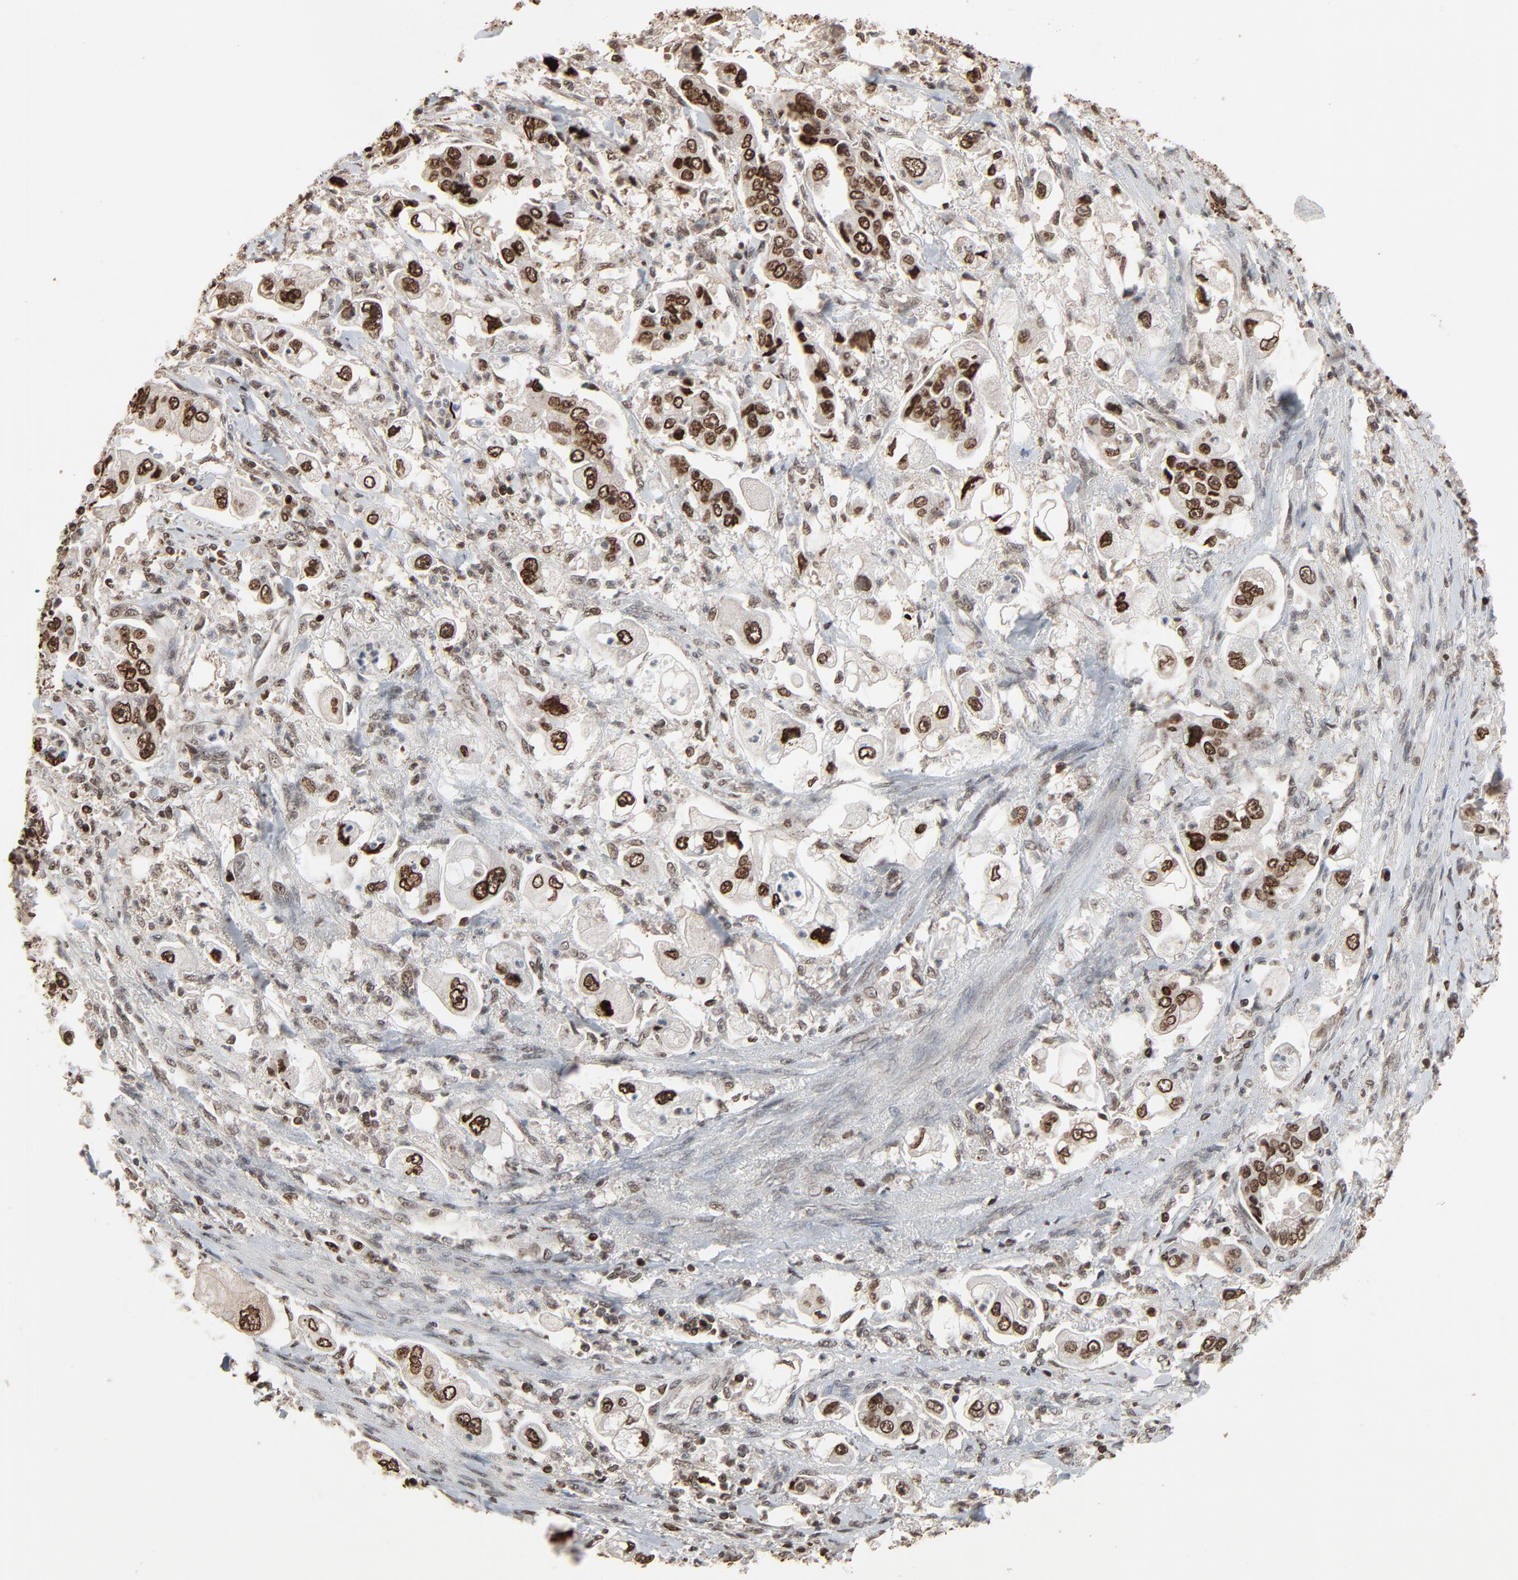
{"staining": {"intensity": "strong", "quantity": ">75%", "location": "nuclear"}, "tissue": "stomach cancer", "cell_type": "Tumor cells", "image_type": "cancer", "snomed": [{"axis": "morphology", "description": "Adenocarcinoma, NOS"}, {"axis": "topography", "description": "Stomach"}], "caption": "Protein analysis of stomach adenocarcinoma tissue demonstrates strong nuclear expression in about >75% of tumor cells.", "gene": "RPS6KA3", "patient": {"sex": "male", "age": 62}}